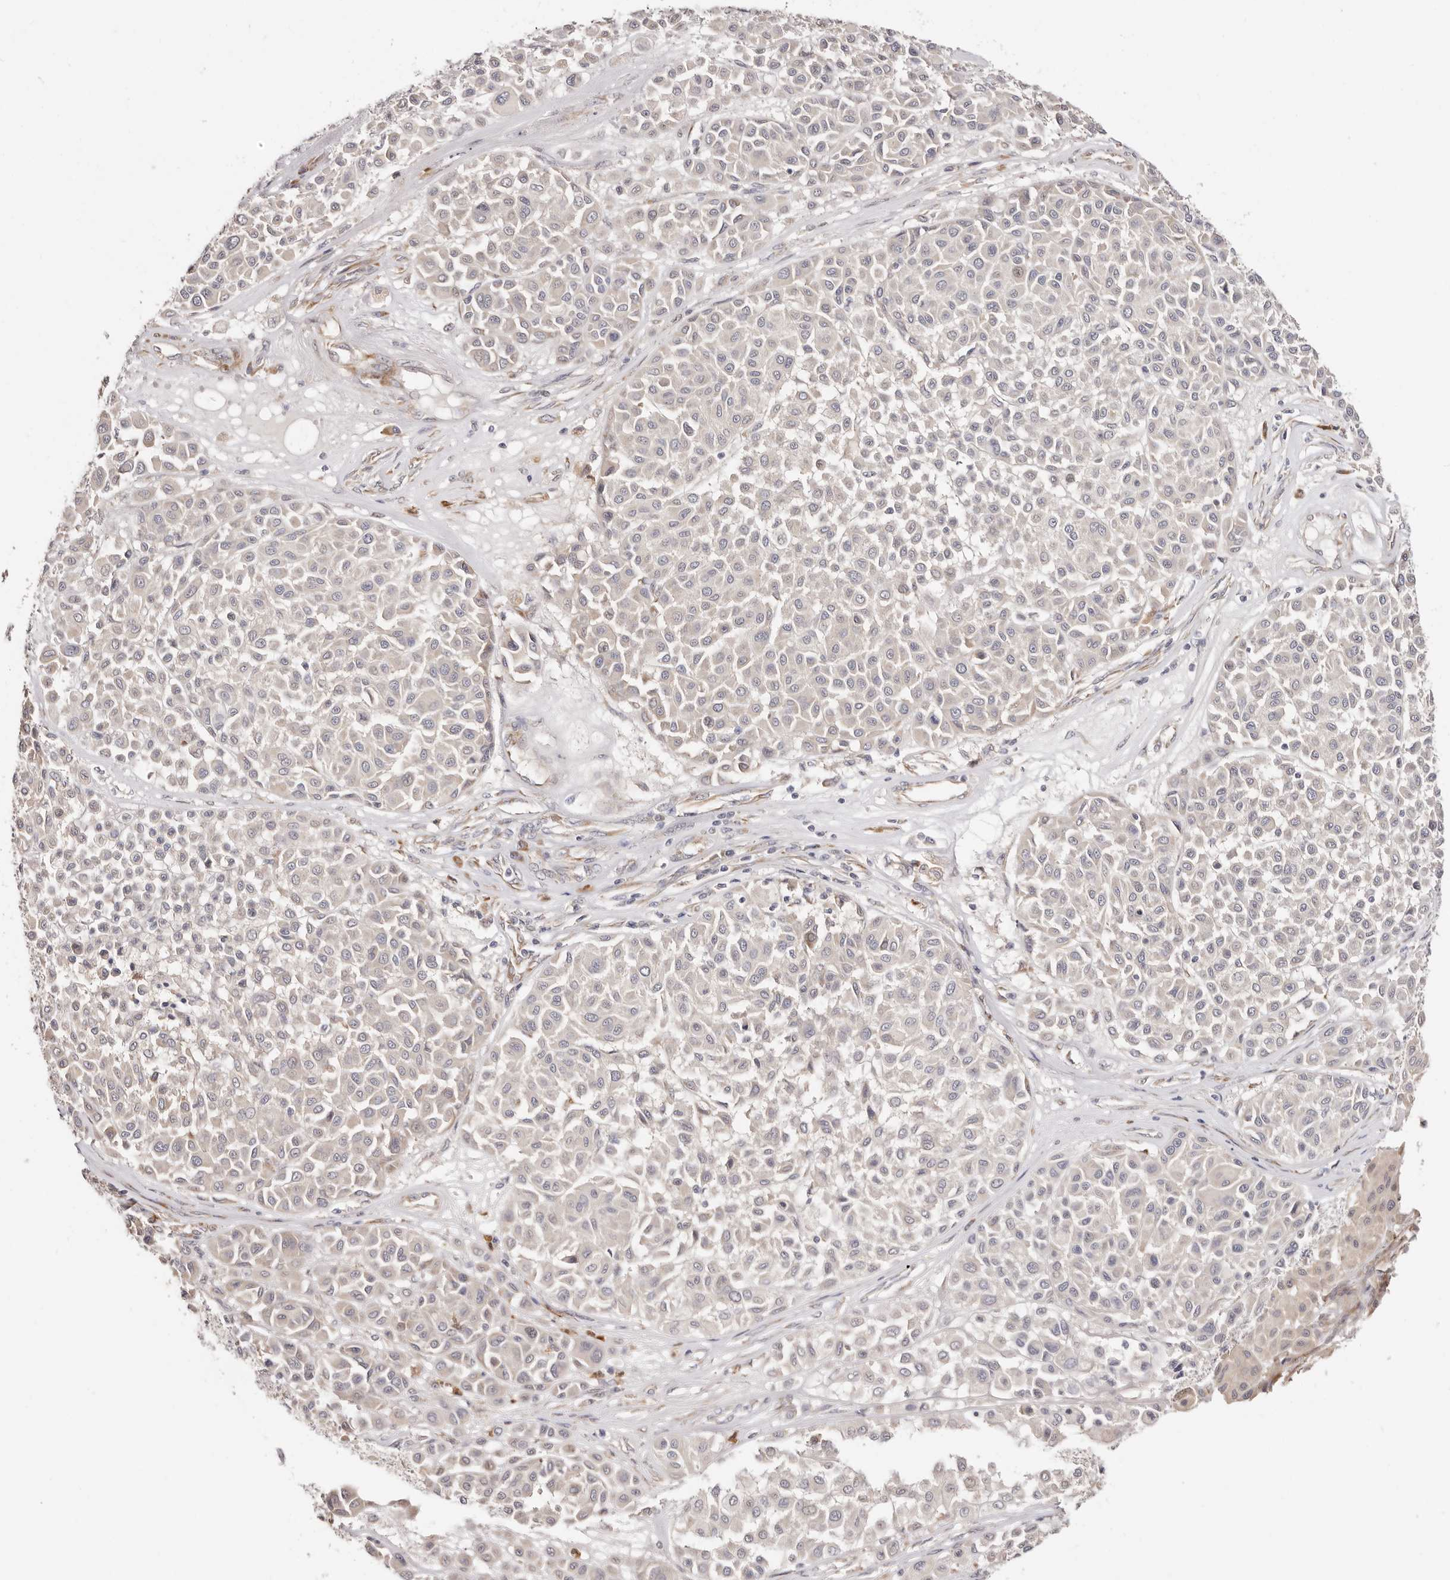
{"staining": {"intensity": "negative", "quantity": "none", "location": "none"}, "tissue": "melanoma", "cell_type": "Tumor cells", "image_type": "cancer", "snomed": [{"axis": "morphology", "description": "Malignant melanoma, Metastatic site"}, {"axis": "topography", "description": "Soft tissue"}], "caption": "Immunohistochemistry micrograph of malignant melanoma (metastatic site) stained for a protein (brown), which exhibits no positivity in tumor cells. (DAB (3,3'-diaminobenzidine) IHC, high magnification).", "gene": "BCL2L15", "patient": {"sex": "male", "age": 41}}